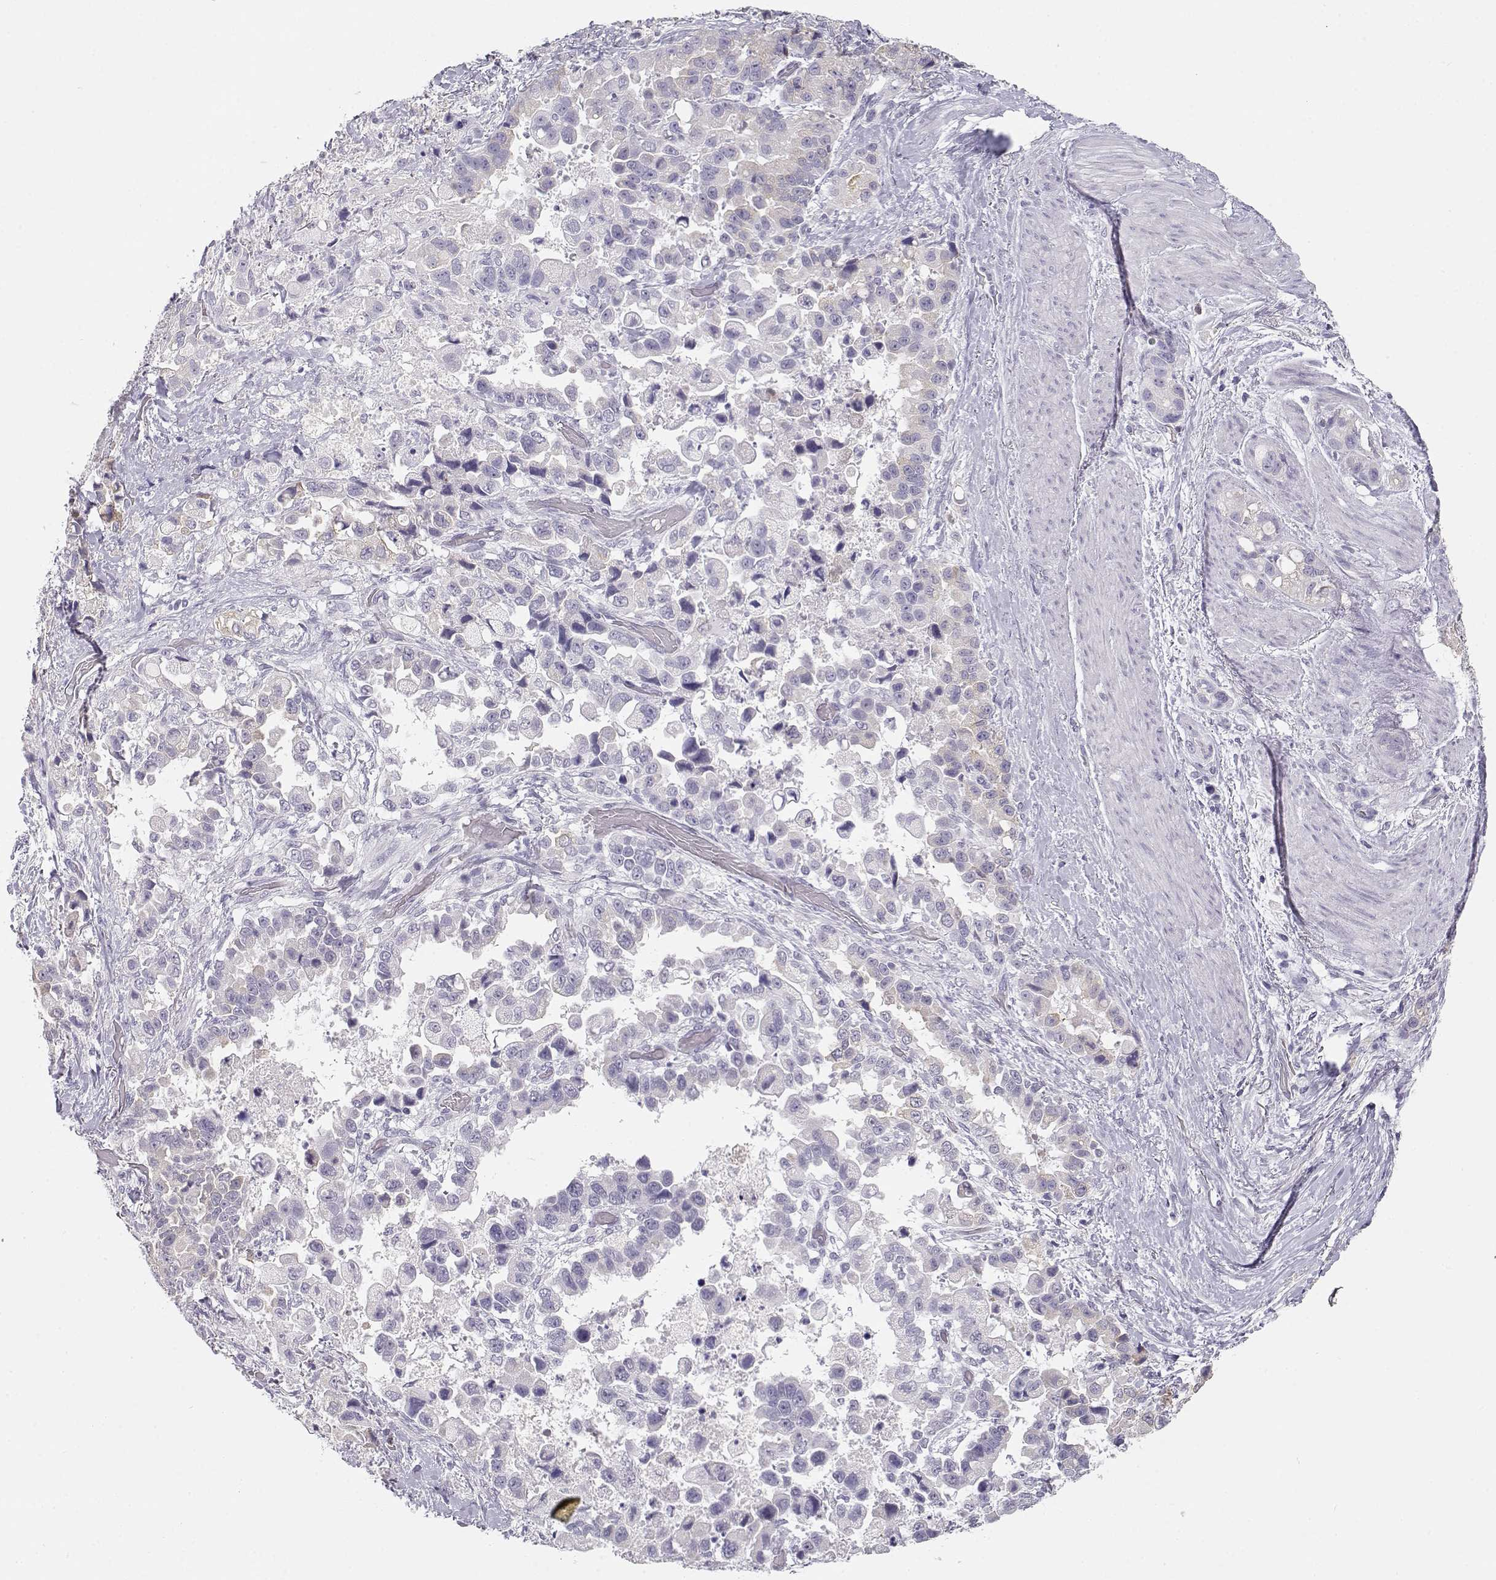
{"staining": {"intensity": "moderate", "quantity": "<25%", "location": "cytoplasmic/membranous"}, "tissue": "stomach cancer", "cell_type": "Tumor cells", "image_type": "cancer", "snomed": [{"axis": "morphology", "description": "Adenocarcinoma, NOS"}, {"axis": "topography", "description": "Stomach"}], "caption": "DAB (3,3'-diaminobenzidine) immunohistochemical staining of stomach cancer (adenocarcinoma) exhibits moderate cytoplasmic/membranous protein positivity in approximately <25% of tumor cells.", "gene": "NUTM1", "patient": {"sex": "male", "age": 59}}